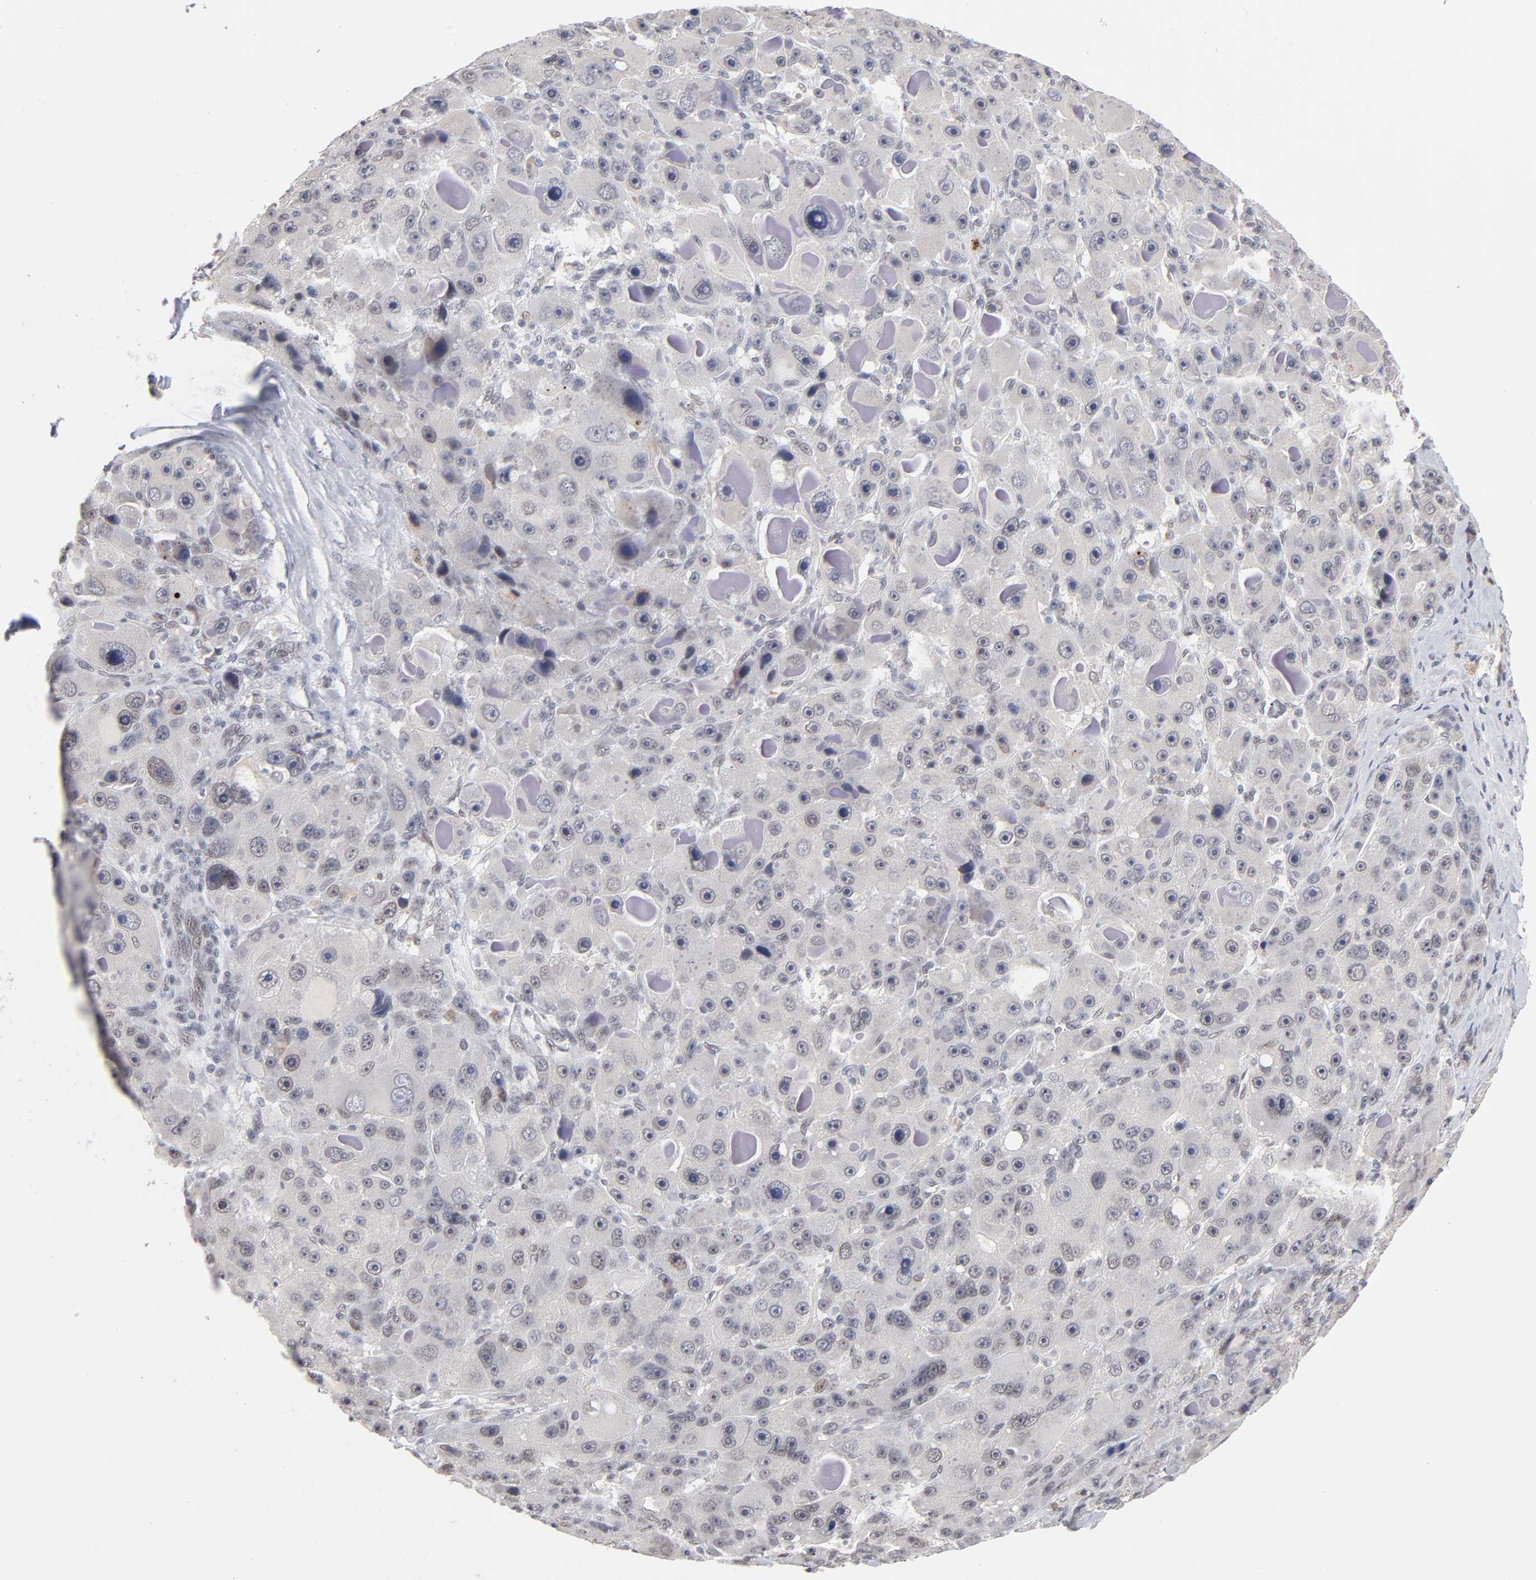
{"staining": {"intensity": "negative", "quantity": "none", "location": "none"}, "tissue": "liver cancer", "cell_type": "Tumor cells", "image_type": "cancer", "snomed": [{"axis": "morphology", "description": "Carcinoma, Hepatocellular, NOS"}, {"axis": "topography", "description": "Liver"}], "caption": "Liver cancer was stained to show a protein in brown. There is no significant positivity in tumor cells. (Immunohistochemistry, brightfield microscopy, high magnification).", "gene": "MBIP", "patient": {"sex": "male", "age": 76}}